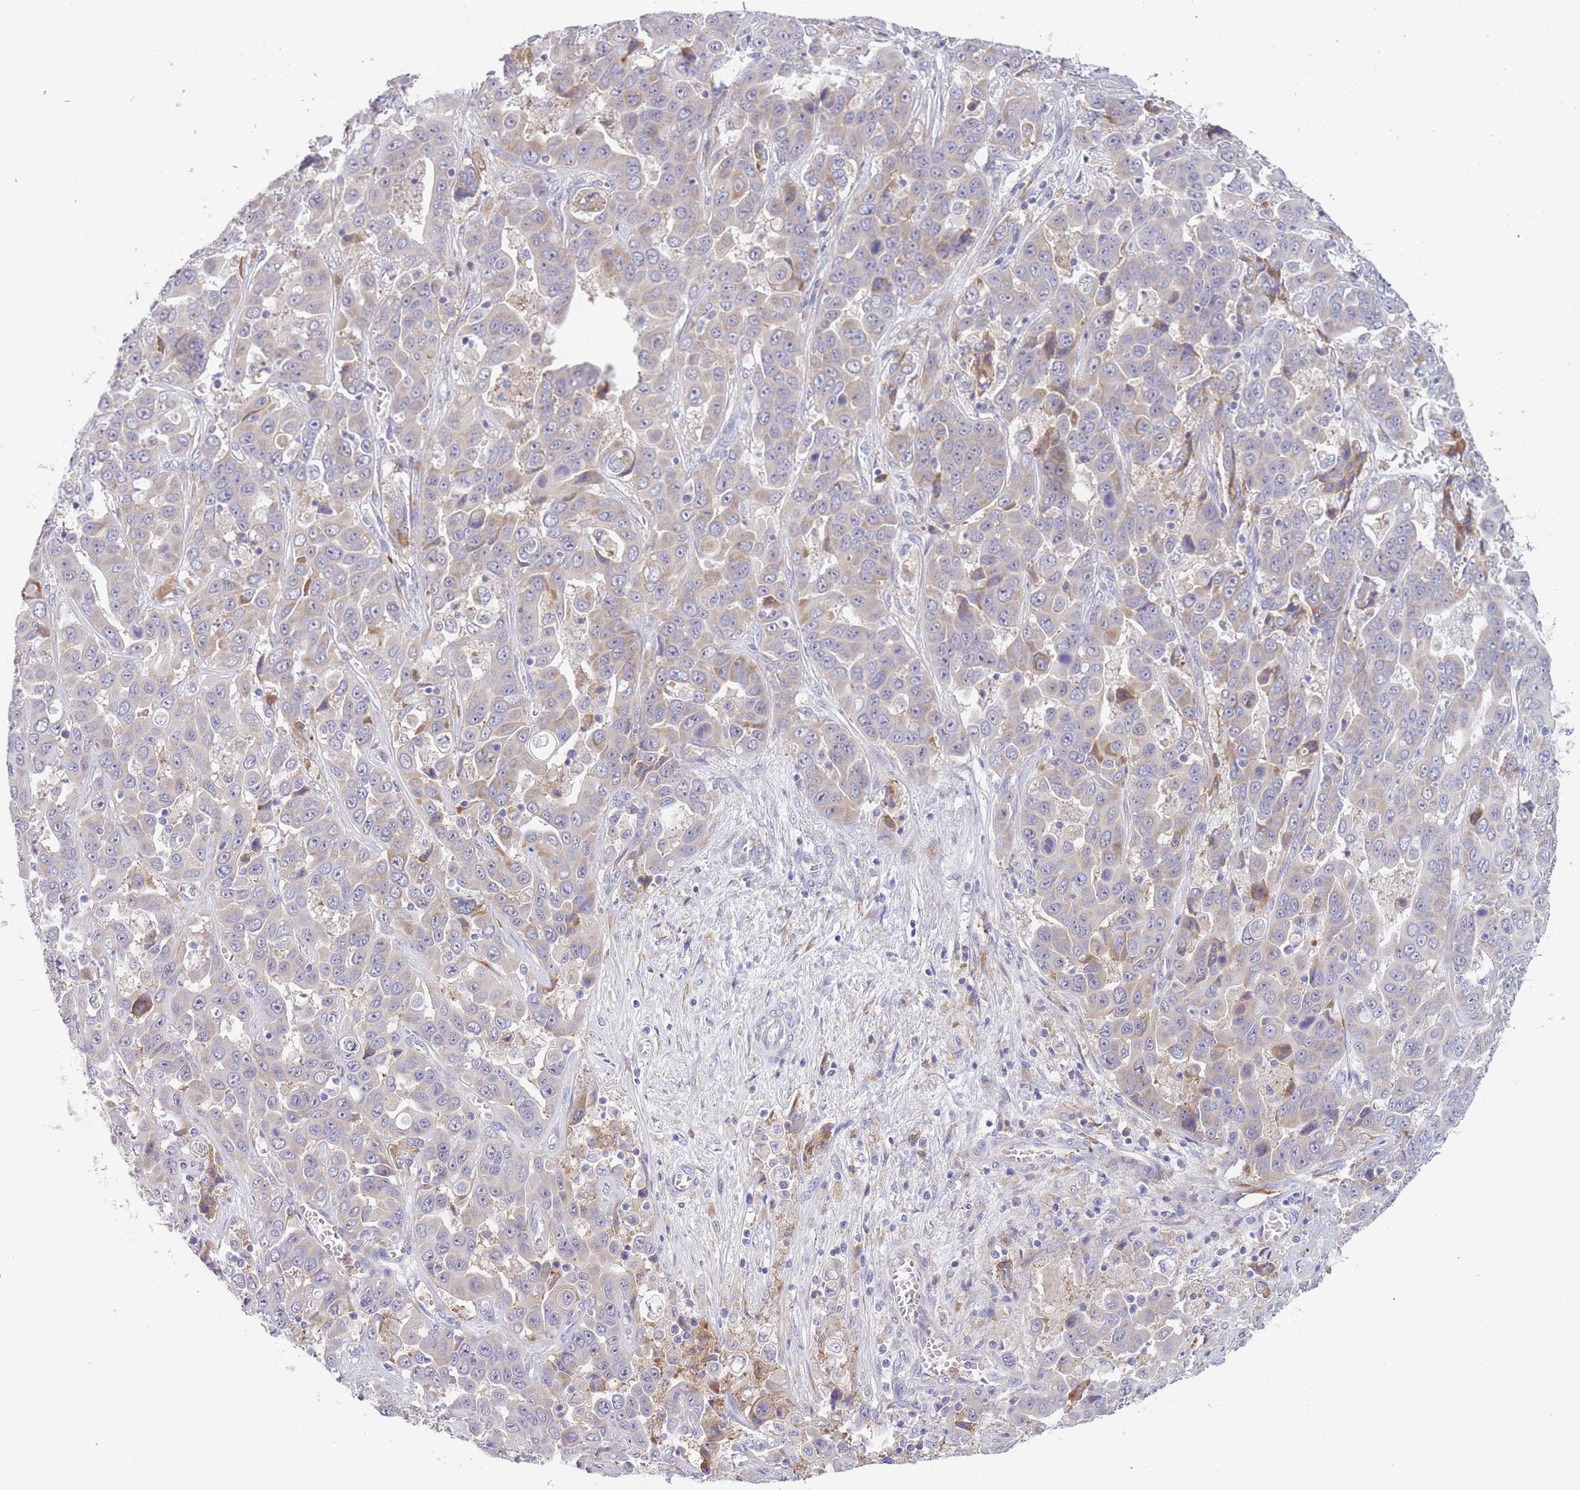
{"staining": {"intensity": "moderate", "quantity": "<25%", "location": "cytoplasmic/membranous"}, "tissue": "liver cancer", "cell_type": "Tumor cells", "image_type": "cancer", "snomed": [{"axis": "morphology", "description": "Cholangiocarcinoma"}, {"axis": "topography", "description": "Liver"}], "caption": "Protein staining by immunohistochemistry shows moderate cytoplasmic/membranous positivity in about <25% of tumor cells in liver cancer.", "gene": "NDUFAF6", "patient": {"sex": "female", "age": 52}}